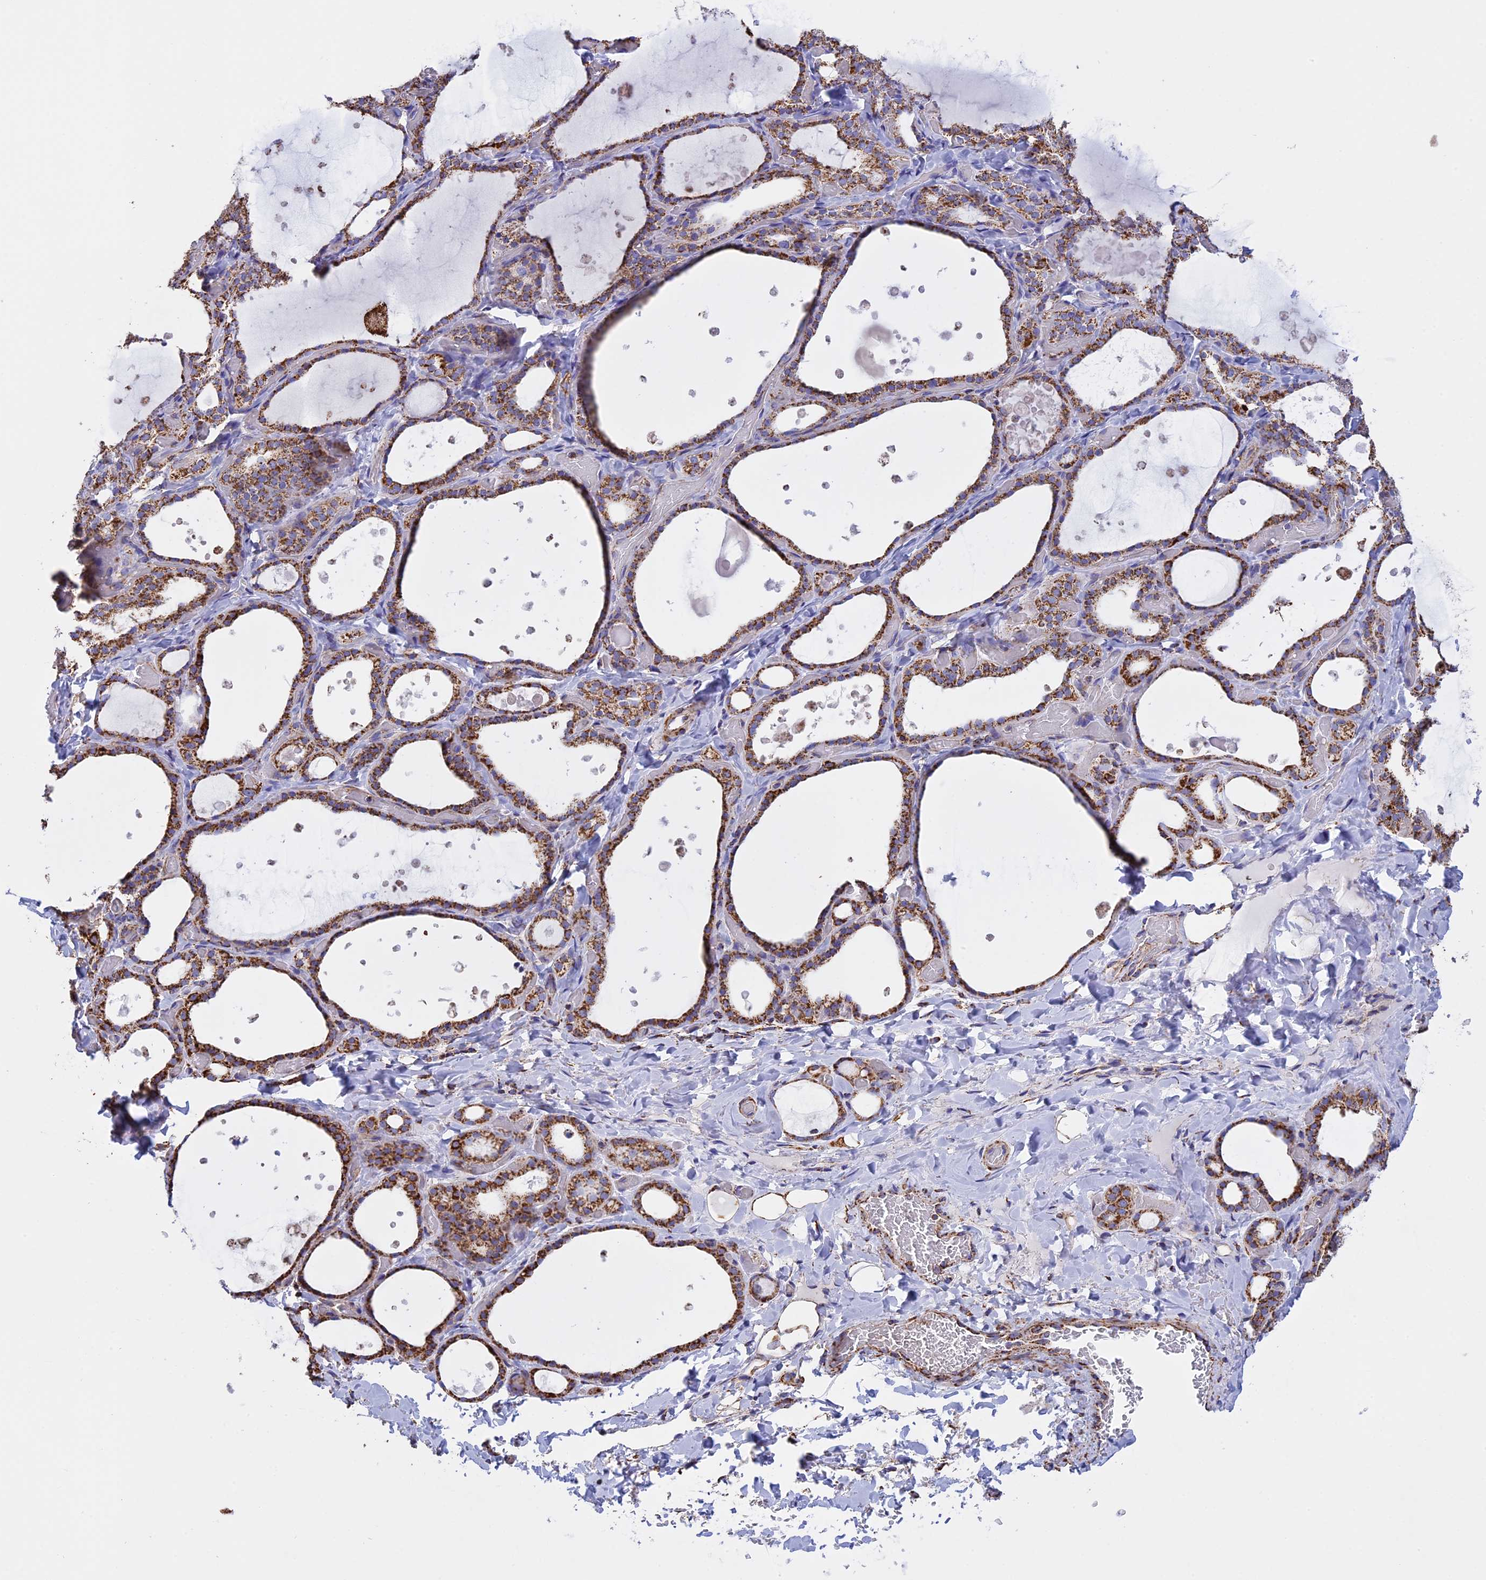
{"staining": {"intensity": "moderate", "quantity": ">75%", "location": "cytoplasmic/membranous"}, "tissue": "thyroid gland", "cell_type": "Glandular cells", "image_type": "normal", "snomed": [{"axis": "morphology", "description": "Normal tissue, NOS"}, {"axis": "topography", "description": "Thyroid gland"}], "caption": "An image of thyroid gland stained for a protein shows moderate cytoplasmic/membranous brown staining in glandular cells.", "gene": "KCNG1", "patient": {"sex": "female", "age": 44}}